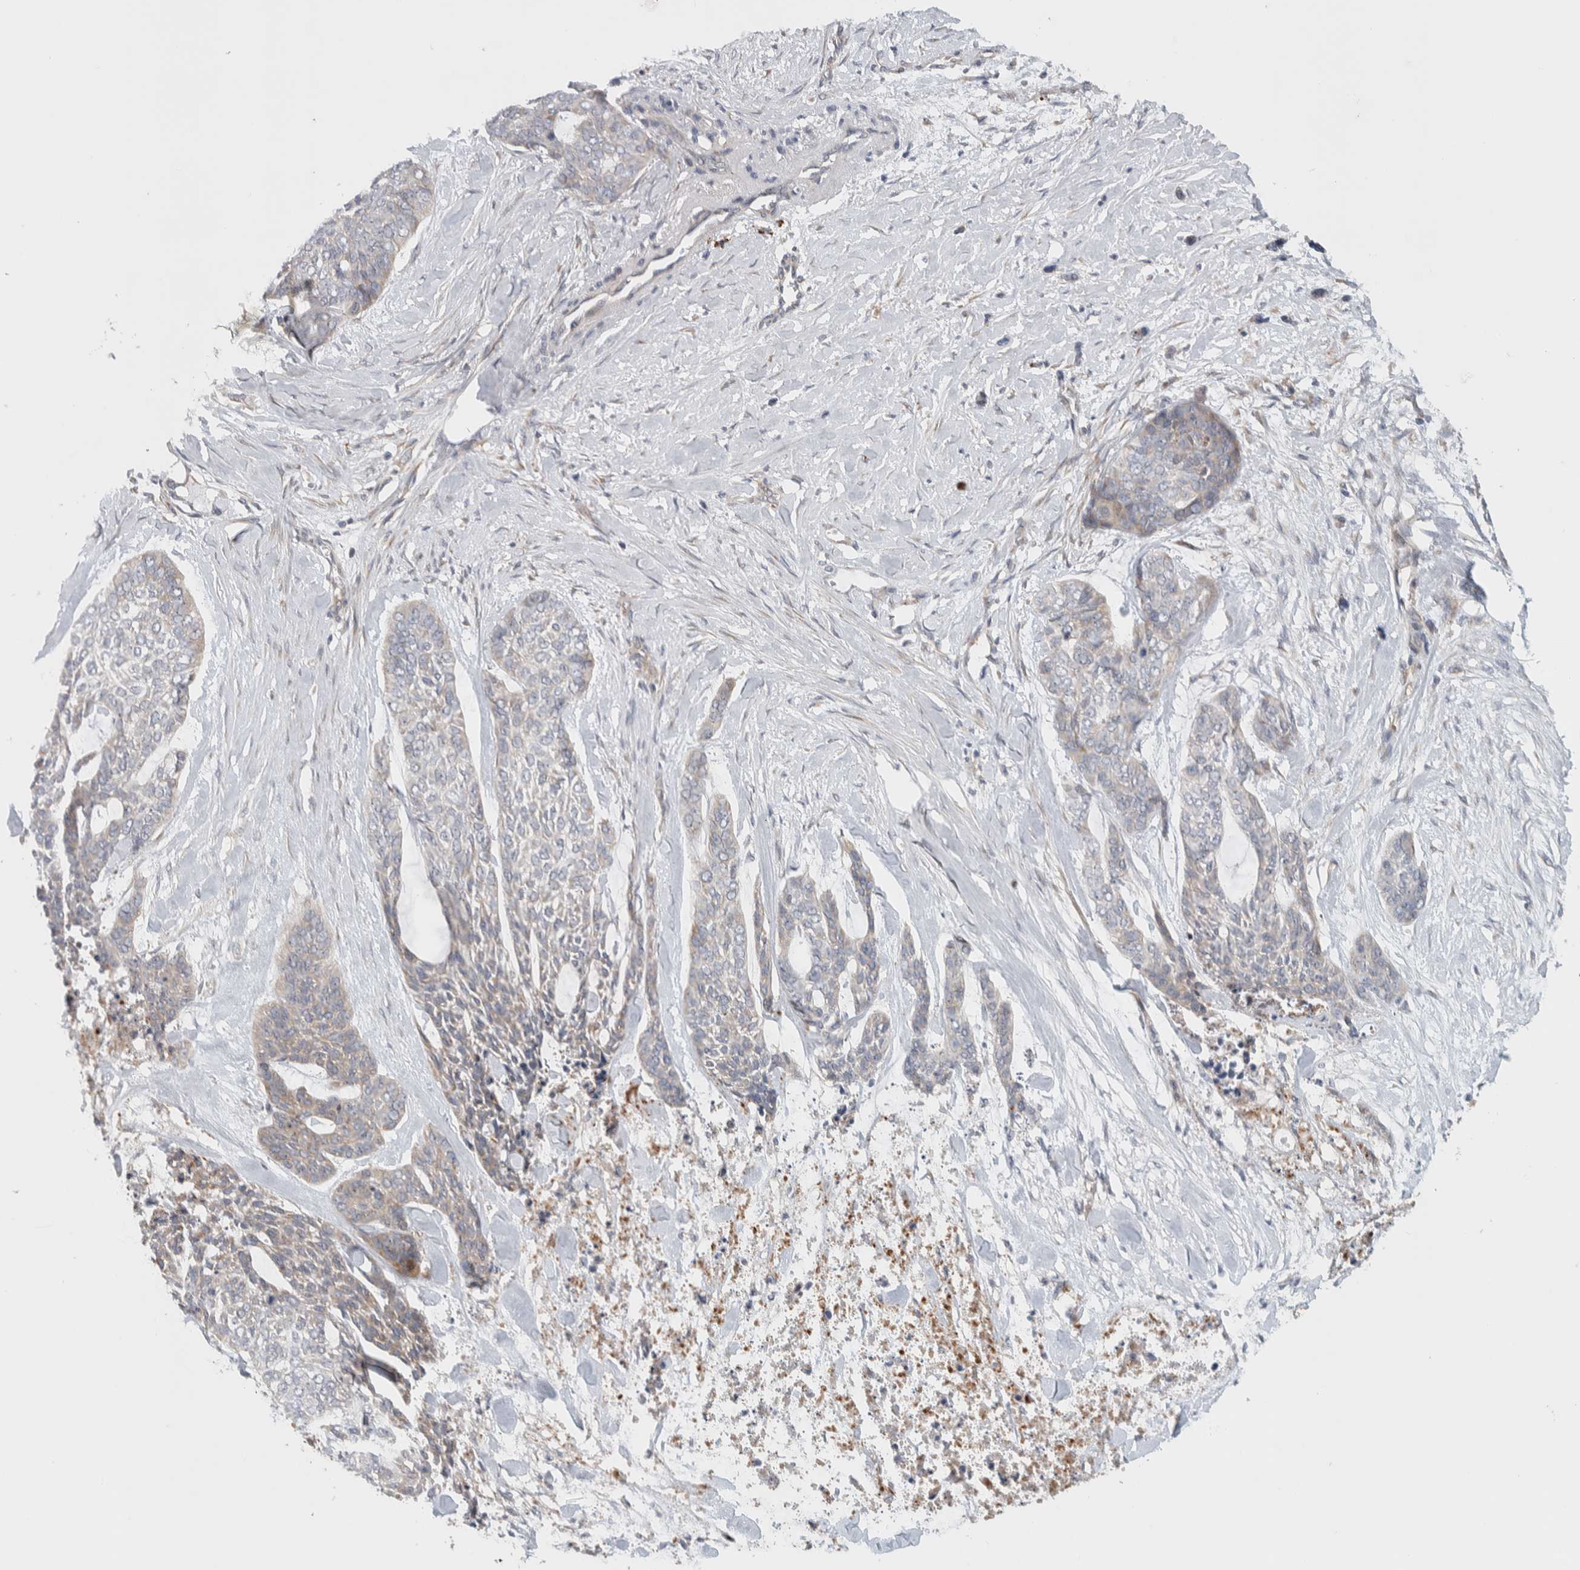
{"staining": {"intensity": "weak", "quantity": "<25%", "location": "cytoplasmic/membranous"}, "tissue": "skin cancer", "cell_type": "Tumor cells", "image_type": "cancer", "snomed": [{"axis": "morphology", "description": "Basal cell carcinoma"}, {"axis": "topography", "description": "Skin"}], "caption": "IHC of skin basal cell carcinoma displays no positivity in tumor cells.", "gene": "ADCY8", "patient": {"sex": "female", "age": 64}}